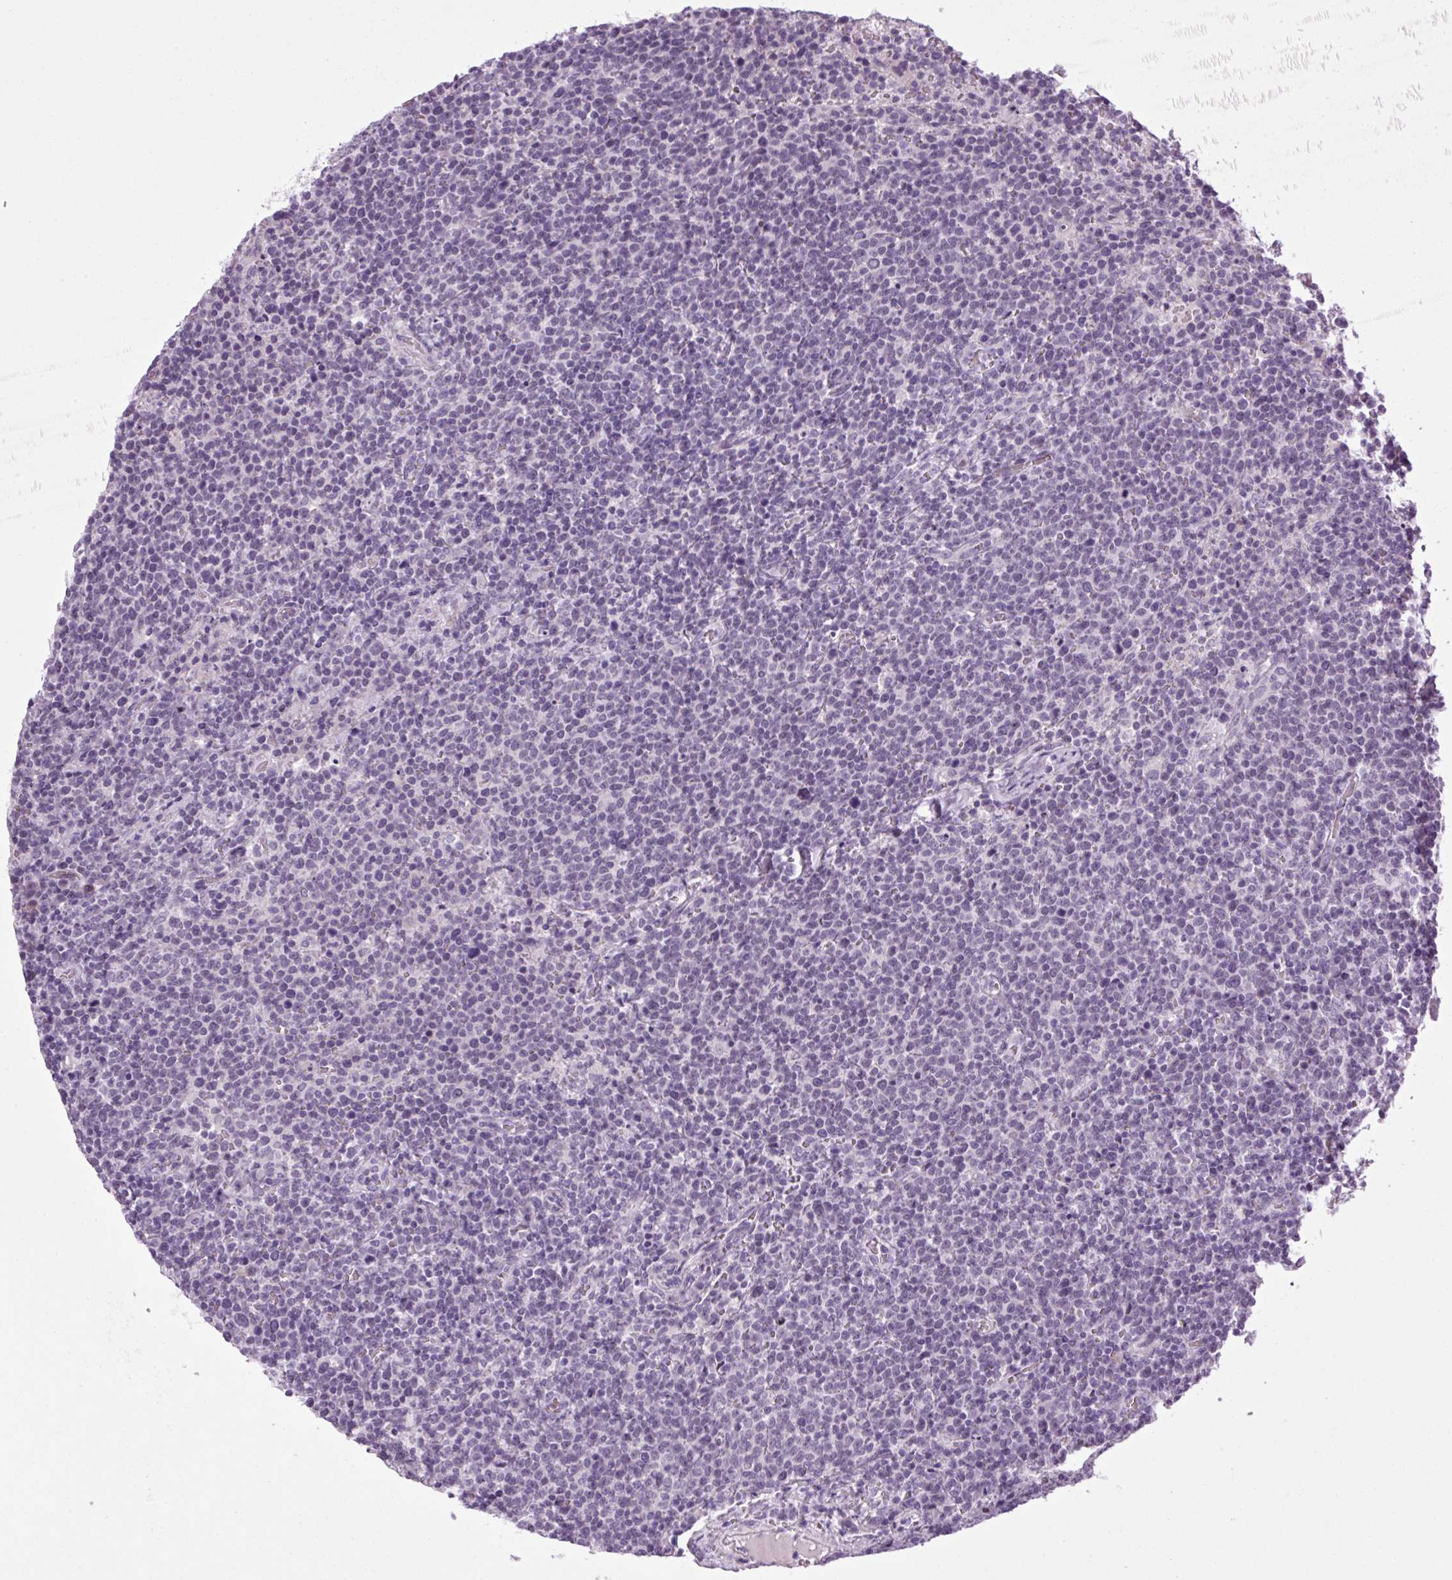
{"staining": {"intensity": "negative", "quantity": "none", "location": "none"}, "tissue": "lymphoma", "cell_type": "Tumor cells", "image_type": "cancer", "snomed": [{"axis": "morphology", "description": "Malignant lymphoma, non-Hodgkin's type, High grade"}, {"axis": "topography", "description": "Lymph node"}], "caption": "This is an immunohistochemistry image of high-grade malignant lymphoma, non-Hodgkin's type. There is no positivity in tumor cells.", "gene": "A1CF", "patient": {"sex": "male", "age": 61}}